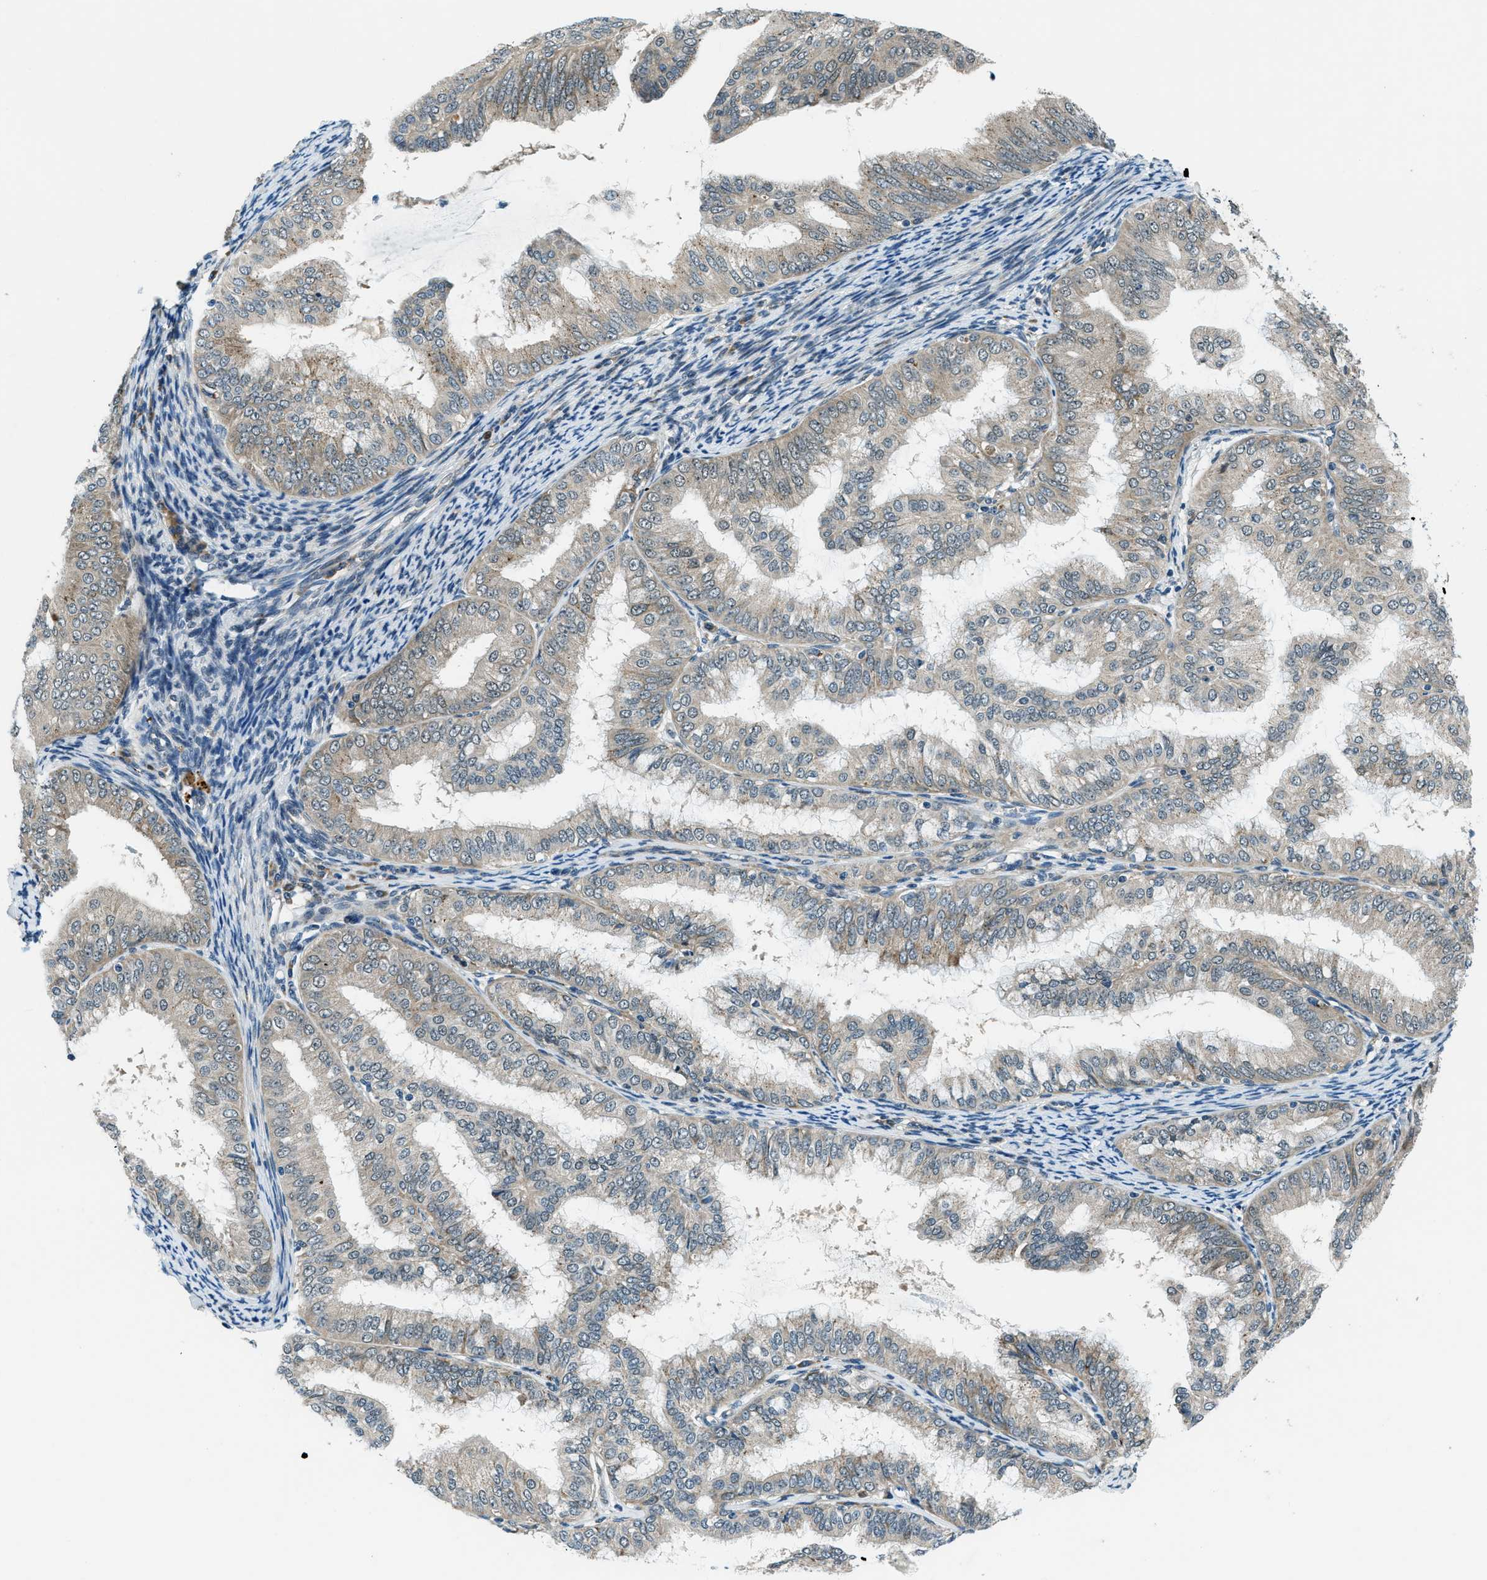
{"staining": {"intensity": "negative", "quantity": "none", "location": "none"}, "tissue": "endometrial cancer", "cell_type": "Tumor cells", "image_type": "cancer", "snomed": [{"axis": "morphology", "description": "Adenocarcinoma, NOS"}, {"axis": "topography", "description": "Endometrium"}], "caption": "The histopathology image exhibits no staining of tumor cells in endometrial cancer.", "gene": "GINM1", "patient": {"sex": "female", "age": 63}}